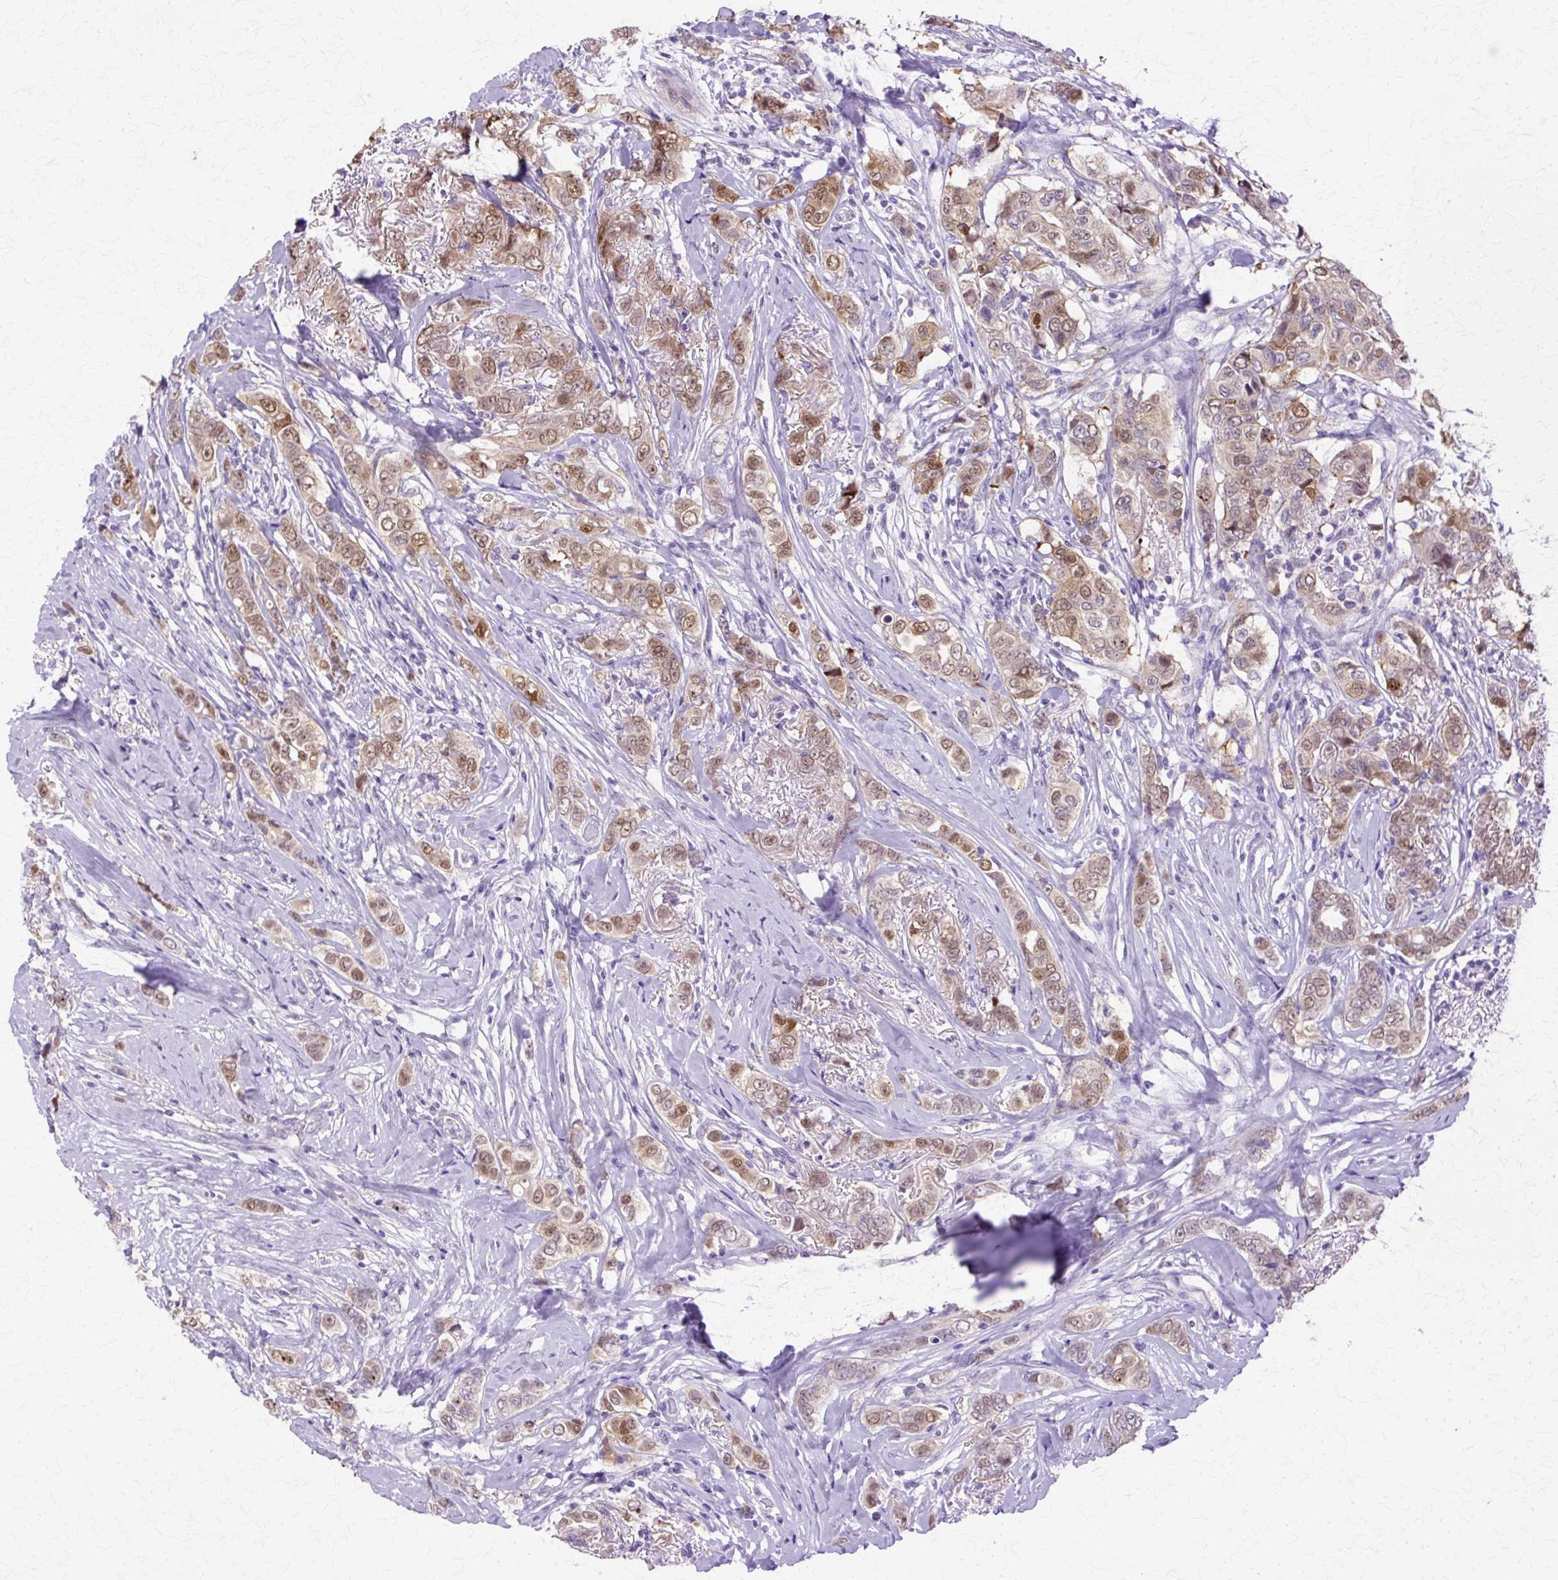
{"staining": {"intensity": "moderate", "quantity": "25%-75%", "location": "nuclear"}, "tissue": "breast cancer", "cell_type": "Tumor cells", "image_type": "cancer", "snomed": [{"axis": "morphology", "description": "Lobular carcinoma"}, {"axis": "topography", "description": "Breast"}], "caption": "A photomicrograph of breast cancer stained for a protein reveals moderate nuclear brown staining in tumor cells.", "gene": "HSPA8", "patient": {"sex": "female", "age": 51}}